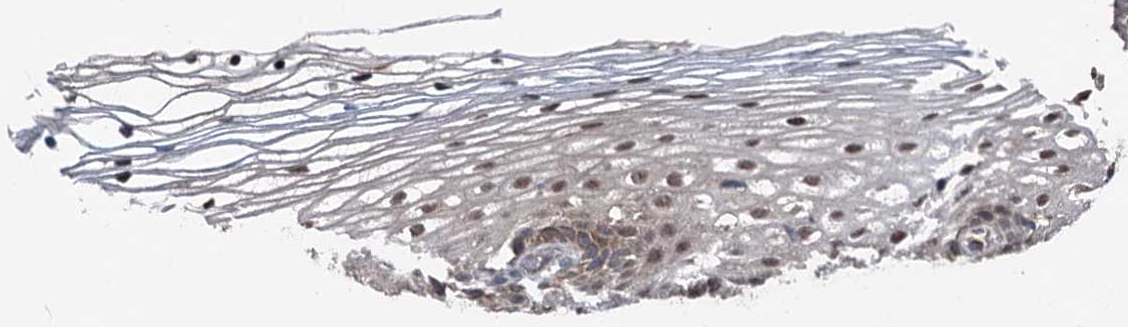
{"staining": {"intensity": "moderate", "quantity": "25%-75%", "location": "cytoplasmic/membranous"}, "tissue": "cervix", "cell_type": "Glandular cells", "image_type": "normal", "snomed": [{"axis": "morphology", "description": "Normal tissue, NOS"}, {"axis": "topography", "description": "Cervix"}], "caption": "Human cervix stained for a protein (brown) exhibits moderate cytoplasmic/membranous positive staining in about 25%-75% of glandular cells.", "gene": "PSMD13", "patient": {"sex": "female", "age": 33}}